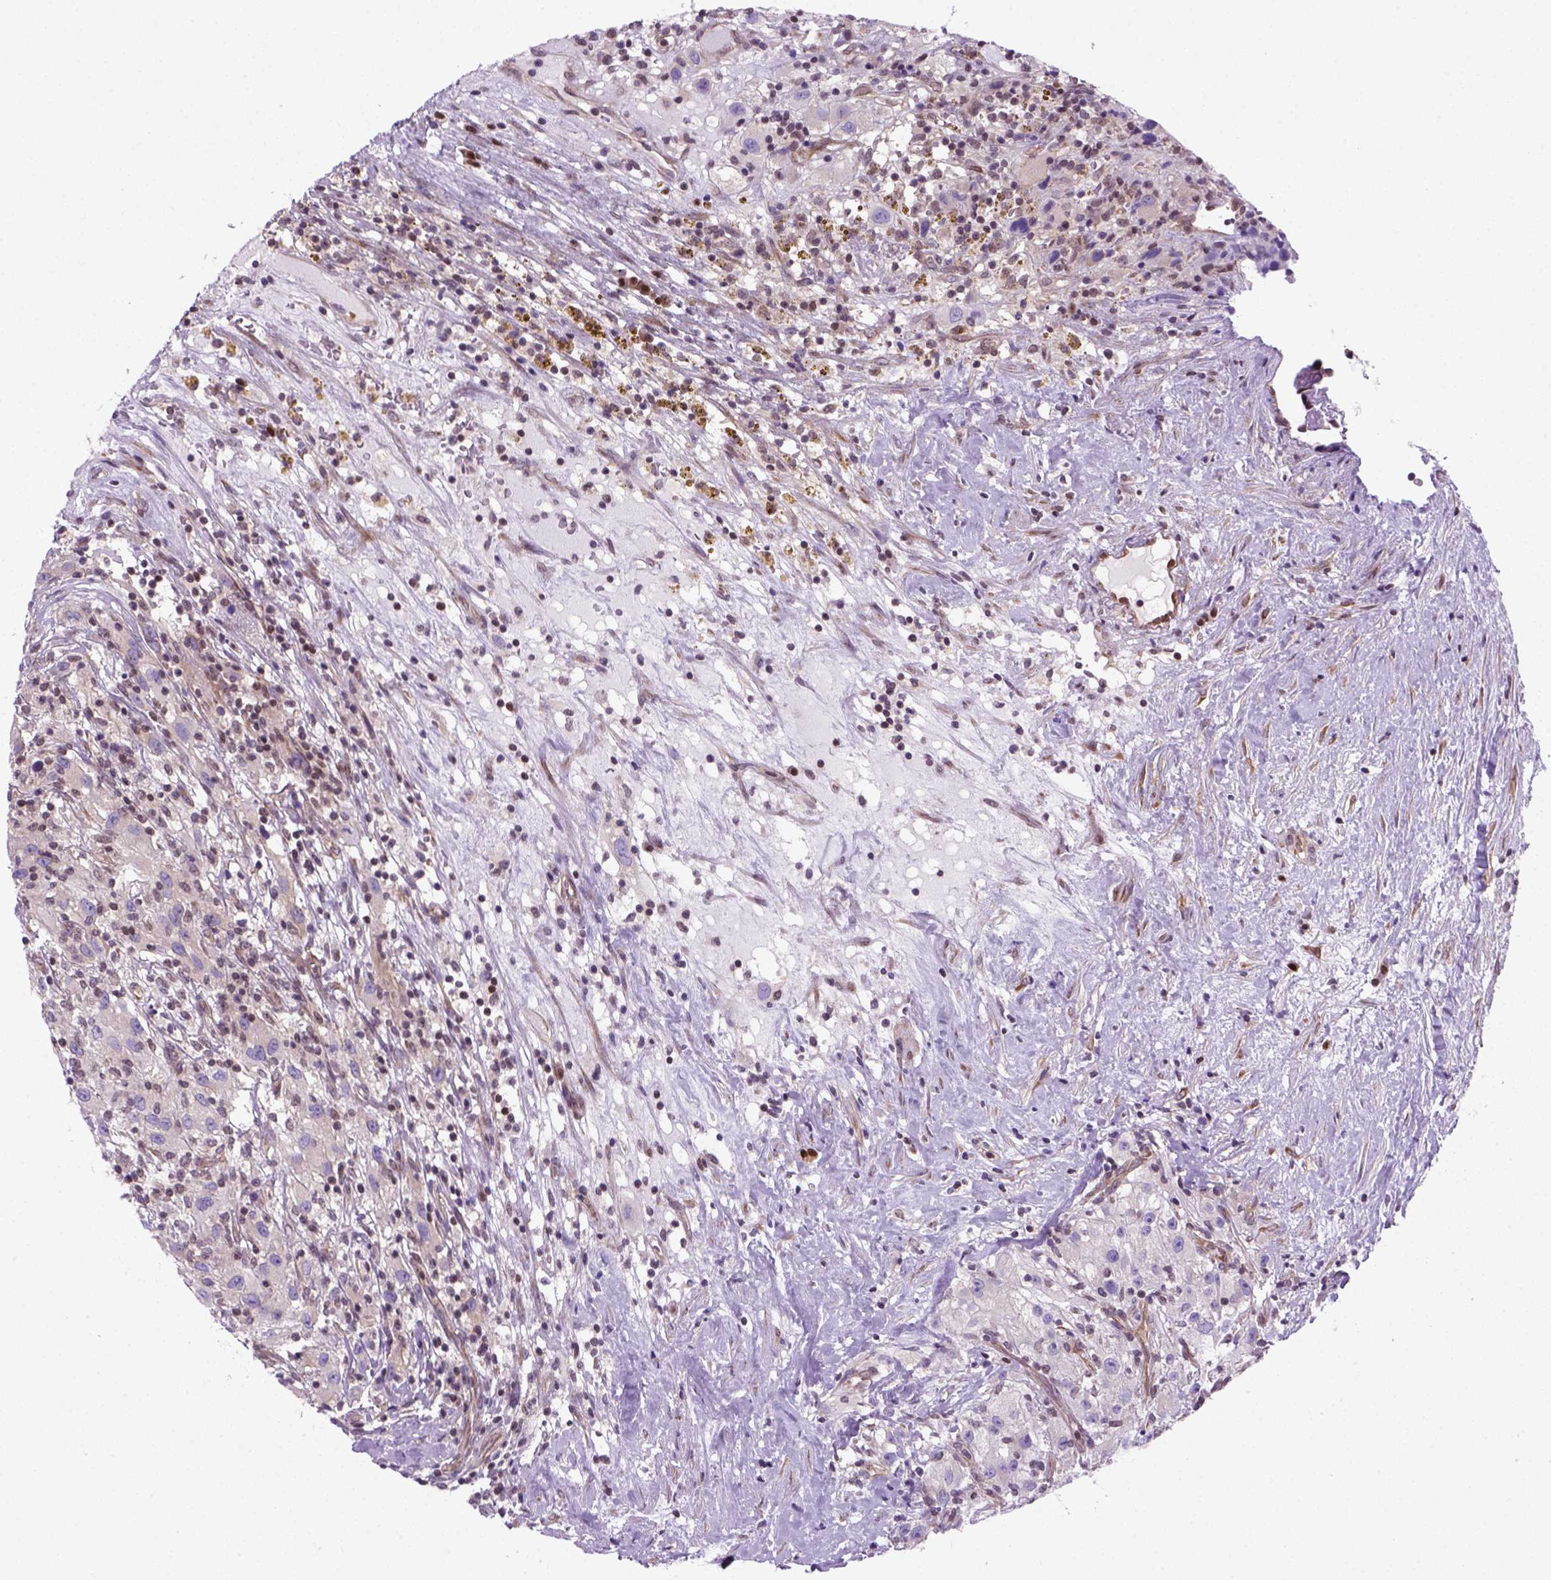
{"staining": {"intensity": "negative", "quantity": "none", "location": "none"}, "tissue": "renal cancer", "cell_type": "Tumor cells", "image_type": "cancer", "snomed": [{"axis": "morphology", "description": "Adenocarcinoma, NOS"}, {"axis": "topography", "description": "Kidney"}], "caption": "Immunohistochemical staining of renal cancer exhibits no significant staining in tumor cells. Nuclei are stained in blue.", "gene": "MGMT", "patient": {"sex": "female", "age": 67}}